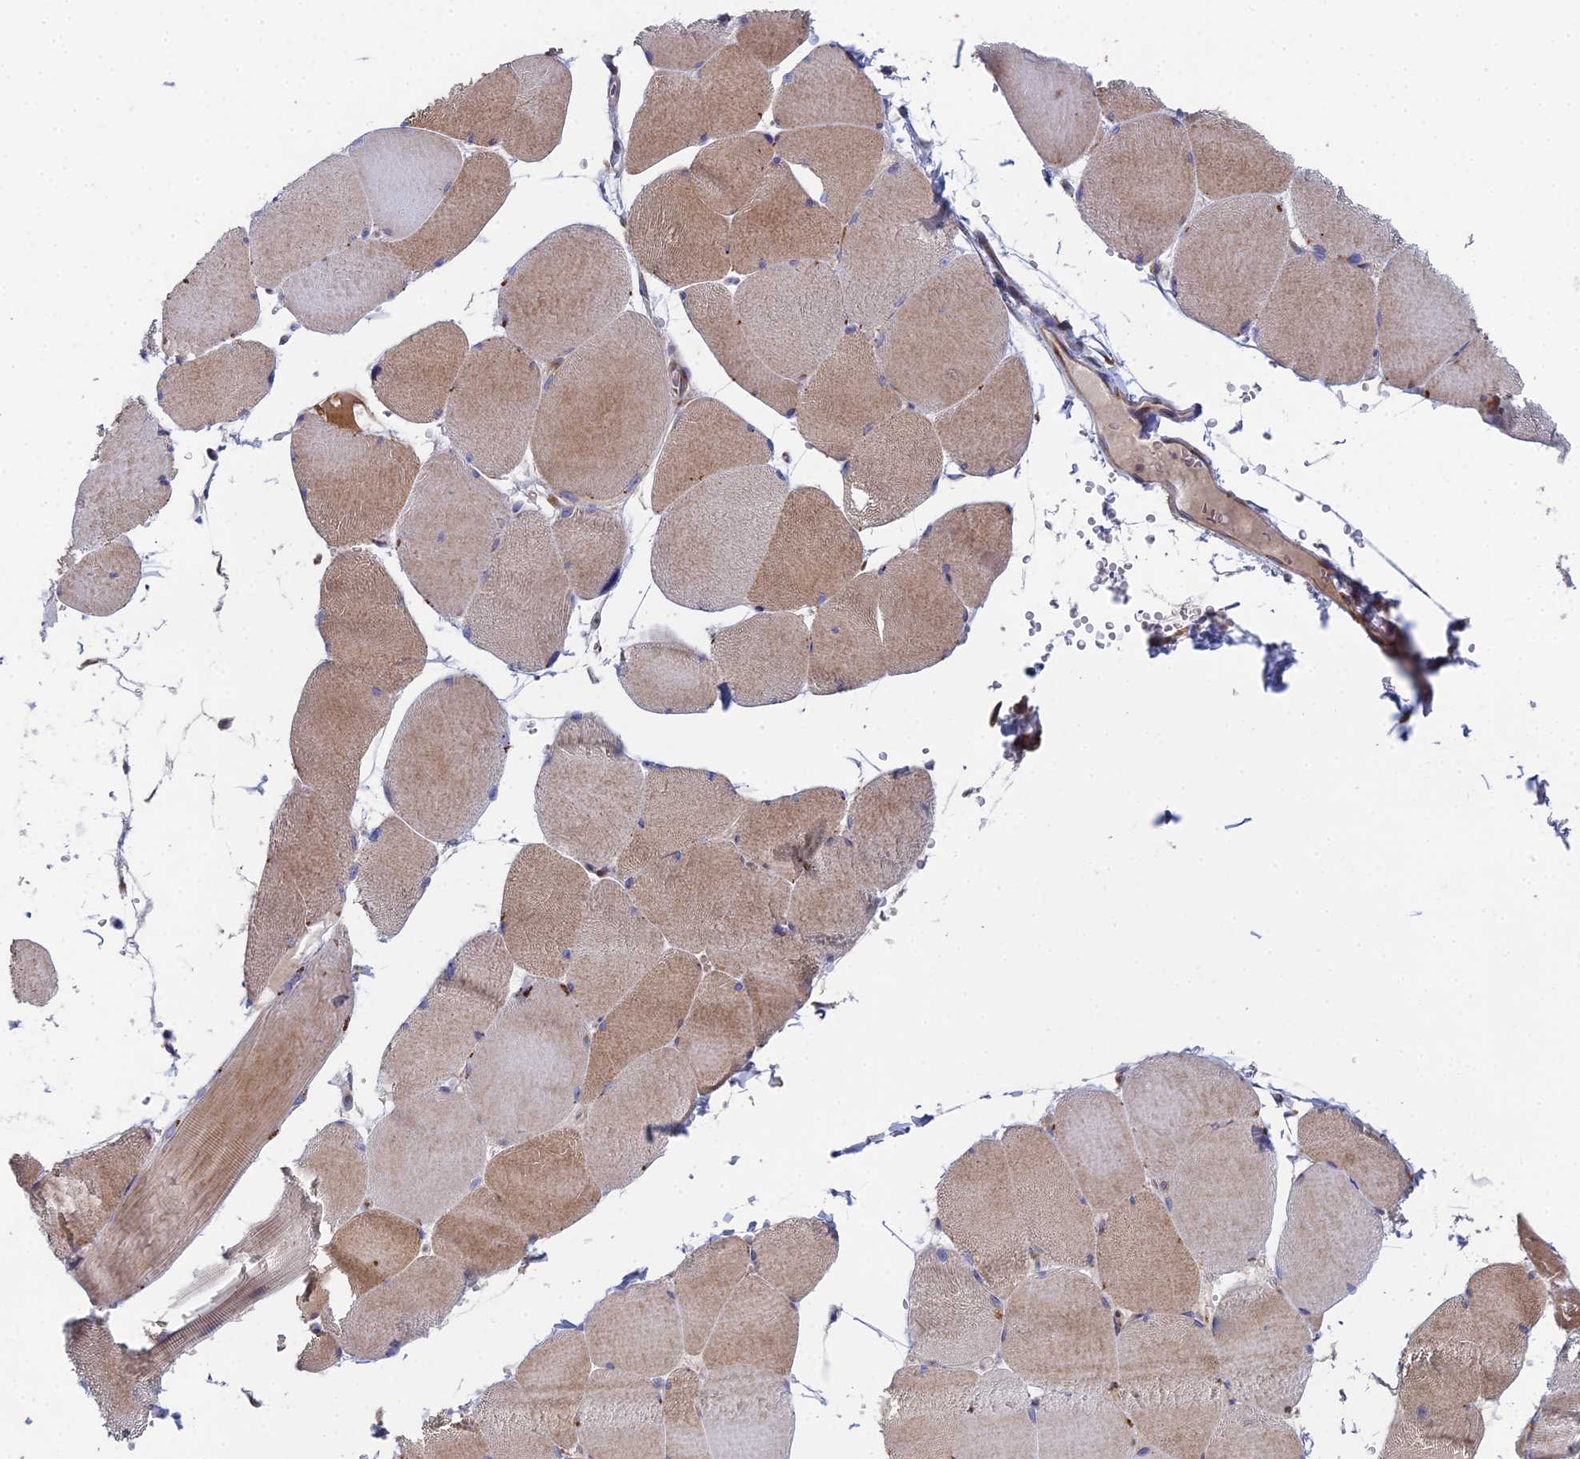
{"staining": {"intensity": "moderate", "quantity": "25%-75%", "location": "cytoplasmic/membranous"}, "tissue": "skeletal muscle", "cell_type": "Myocytes", "image_type": "normal", "snomed": [{"axis": "morphology", "description": "Normal tissue, NOS"}, {"axis": "topography", "description": "Skeletal muscle"}, {"axis": "topography", "description": "Head-Neck"}], "caption": "The photomicrograph demonstrates a brown stain indicating the presence of a protein in the cytoplasmic/membranous of myocytes in skeletal muscle. The staining is performed using DAB brown chromogen to label protein expression. The nuclei are counter-stained blue using hematoxylin.", "gene": "CLCN3", "patient": {"sex": "male", "age": 66}}